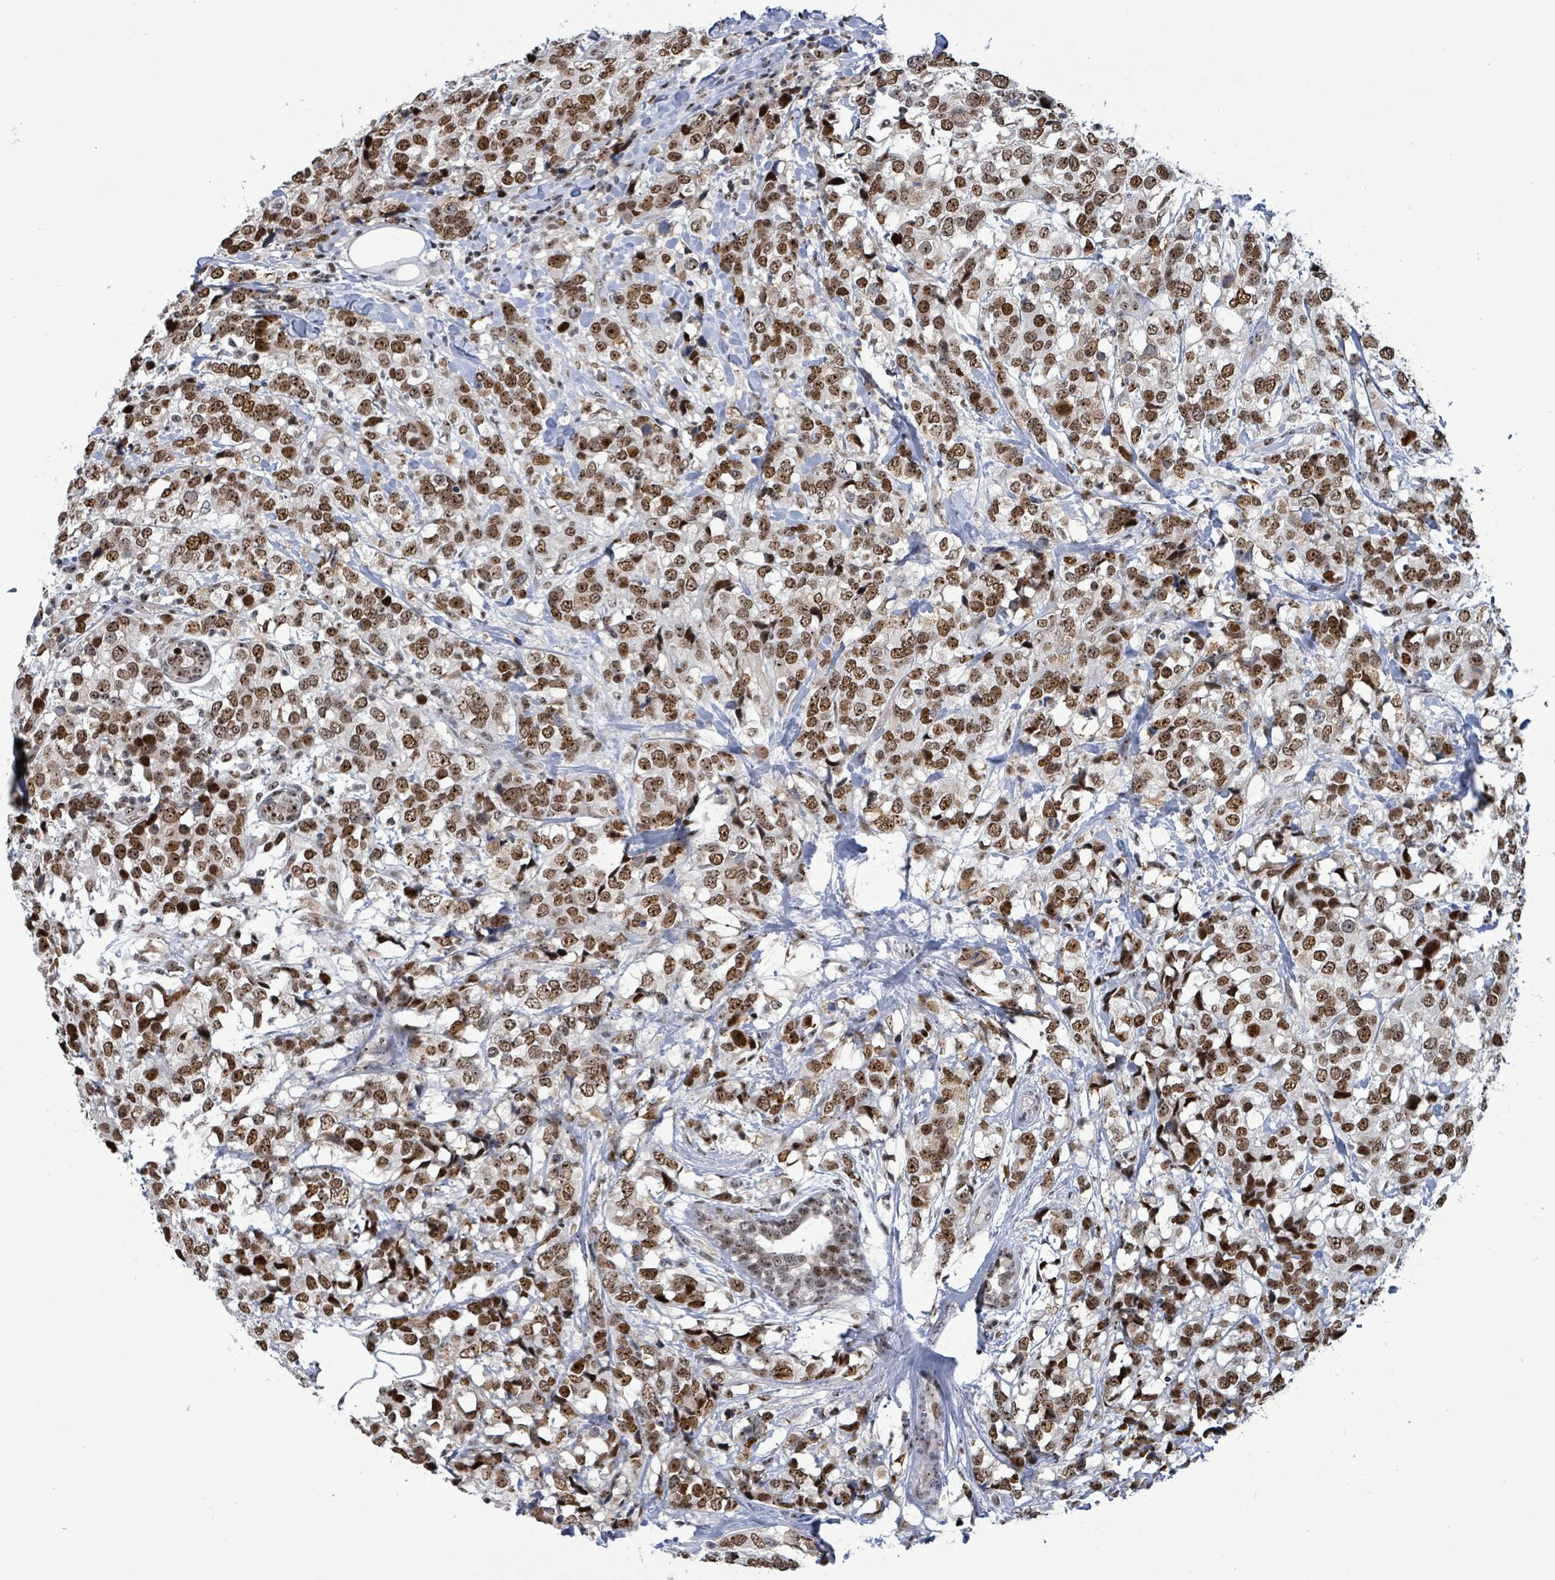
{"staining": {"intensity": "strong", "quantity": ">75%", "location": "nuclear"}, "tissue": "breast cancer", "cell_type": "Tumor cells", "image_type": "cancer", "snomed": [{"axis": "morphology", "description": "Lobular carcinoma"}, {"axis": "topography", "description": "Breast"}], "caption": "Immunohistochemistry (IHC) micrograph of breast cancer stained for a protein (brown), which exhibits high levels of strong nuclear expression in approximately >75% of tumor cells.", "gene": "RRN3", "patient": {"sex": "female", "age": 59}}